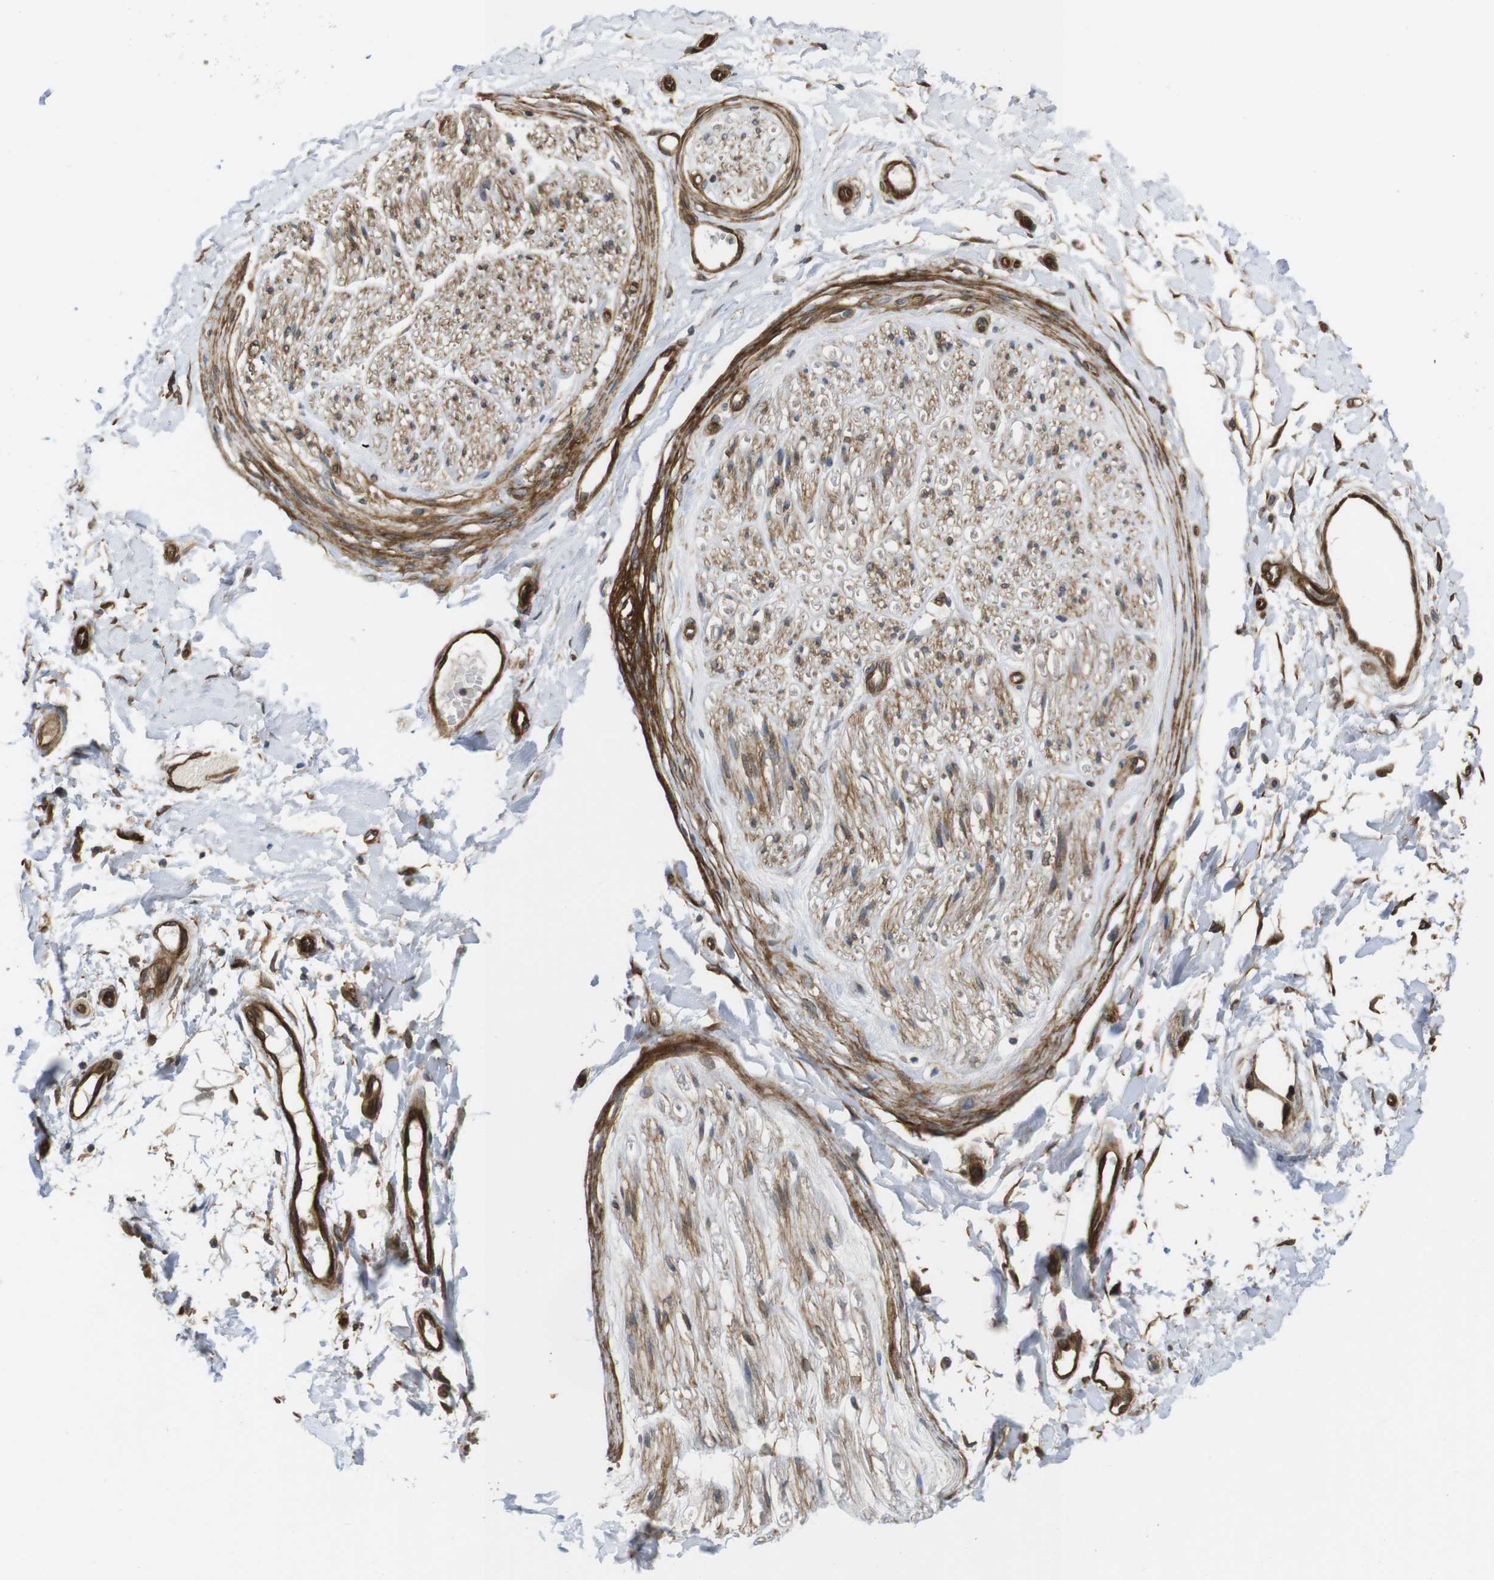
{"staining": {"intensity": "weak", "quantity": "25%-75%", "location": "cytoplasmic/membranous"}, "tissue": "adipose tissue", "cell_type": "Adipocytes", "image_type": "normal", "snomed": [{"axis": "morphology", "description": "Normal tissue, NOS"}, {"axis": "morphology", "description": "Squamous cell carcinoma, NOS"}, {"axis": "topography", "description": "Skin"}, {"axis": "topography", "description": "Peripheral nerve tissue"}], "caption": "Immunohistochemical staining of normal adipose tissue shows weak cytoplasmic/membranous protein positivity in approximately 25%-75% of adipocytes. The staining was performed using DAB, with brown indicating positive protein expression. Nuclei are stained blue with hematoxylin.", "gene": "ZDHHC5", "patient": {"sex": "male", "age": 83}}